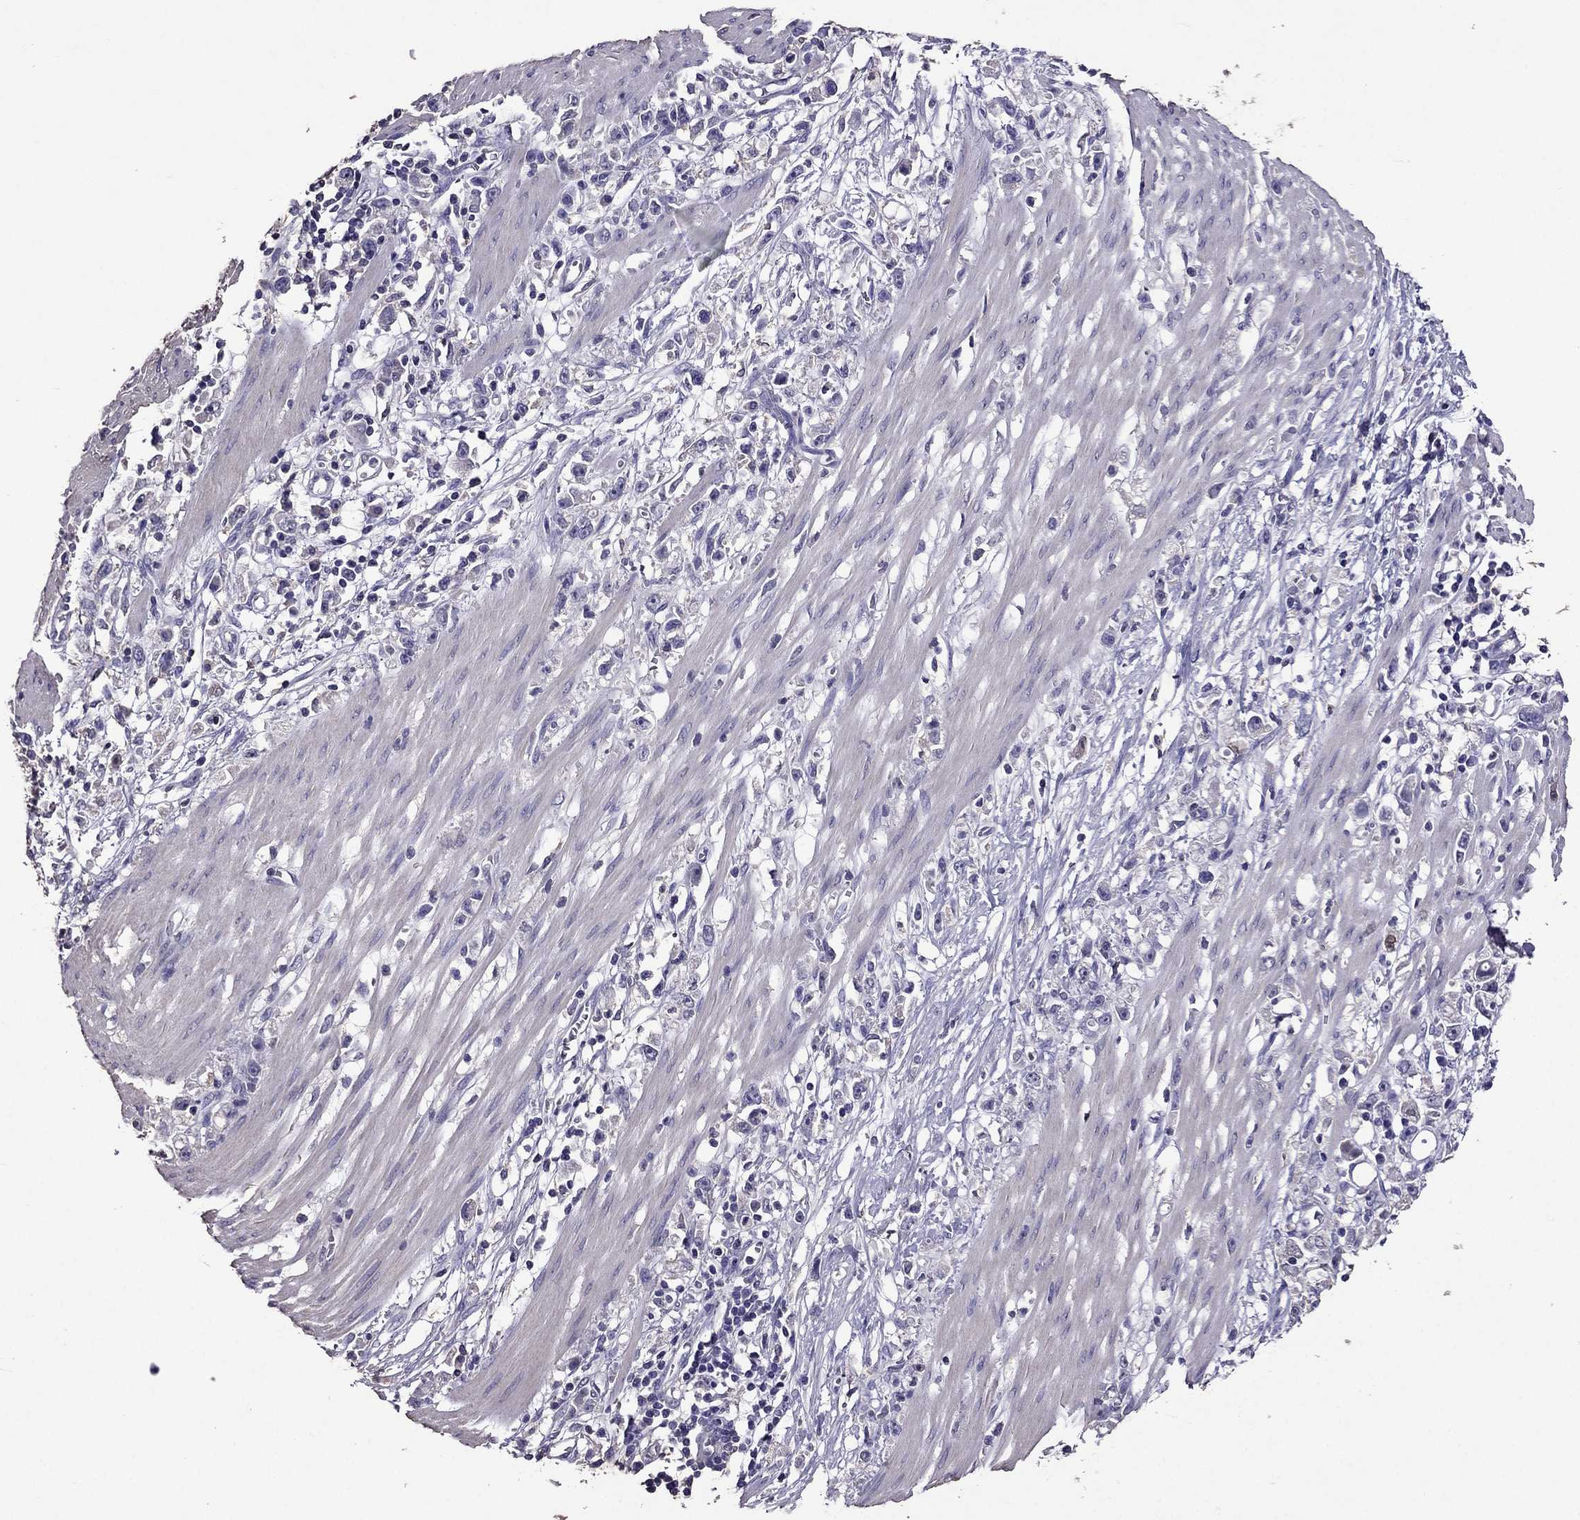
{"staining": {"intensity": "negative", "quantity": "none", "location": "none"}, "tissue": "stomach cancer", "cell_type": "Tumor cells", "image_type": "cancer", "snomed": [{"axis": "morphology", "description": "Adenocarcinoma, NOS"}, {"axis": "topography", "description": "Stomach"}], "caption": "Tumor cells are negative for protein expression in human stomach cancer.", "gene": "NKX3-1", "patient": {"sex": "female", "age": 59}}